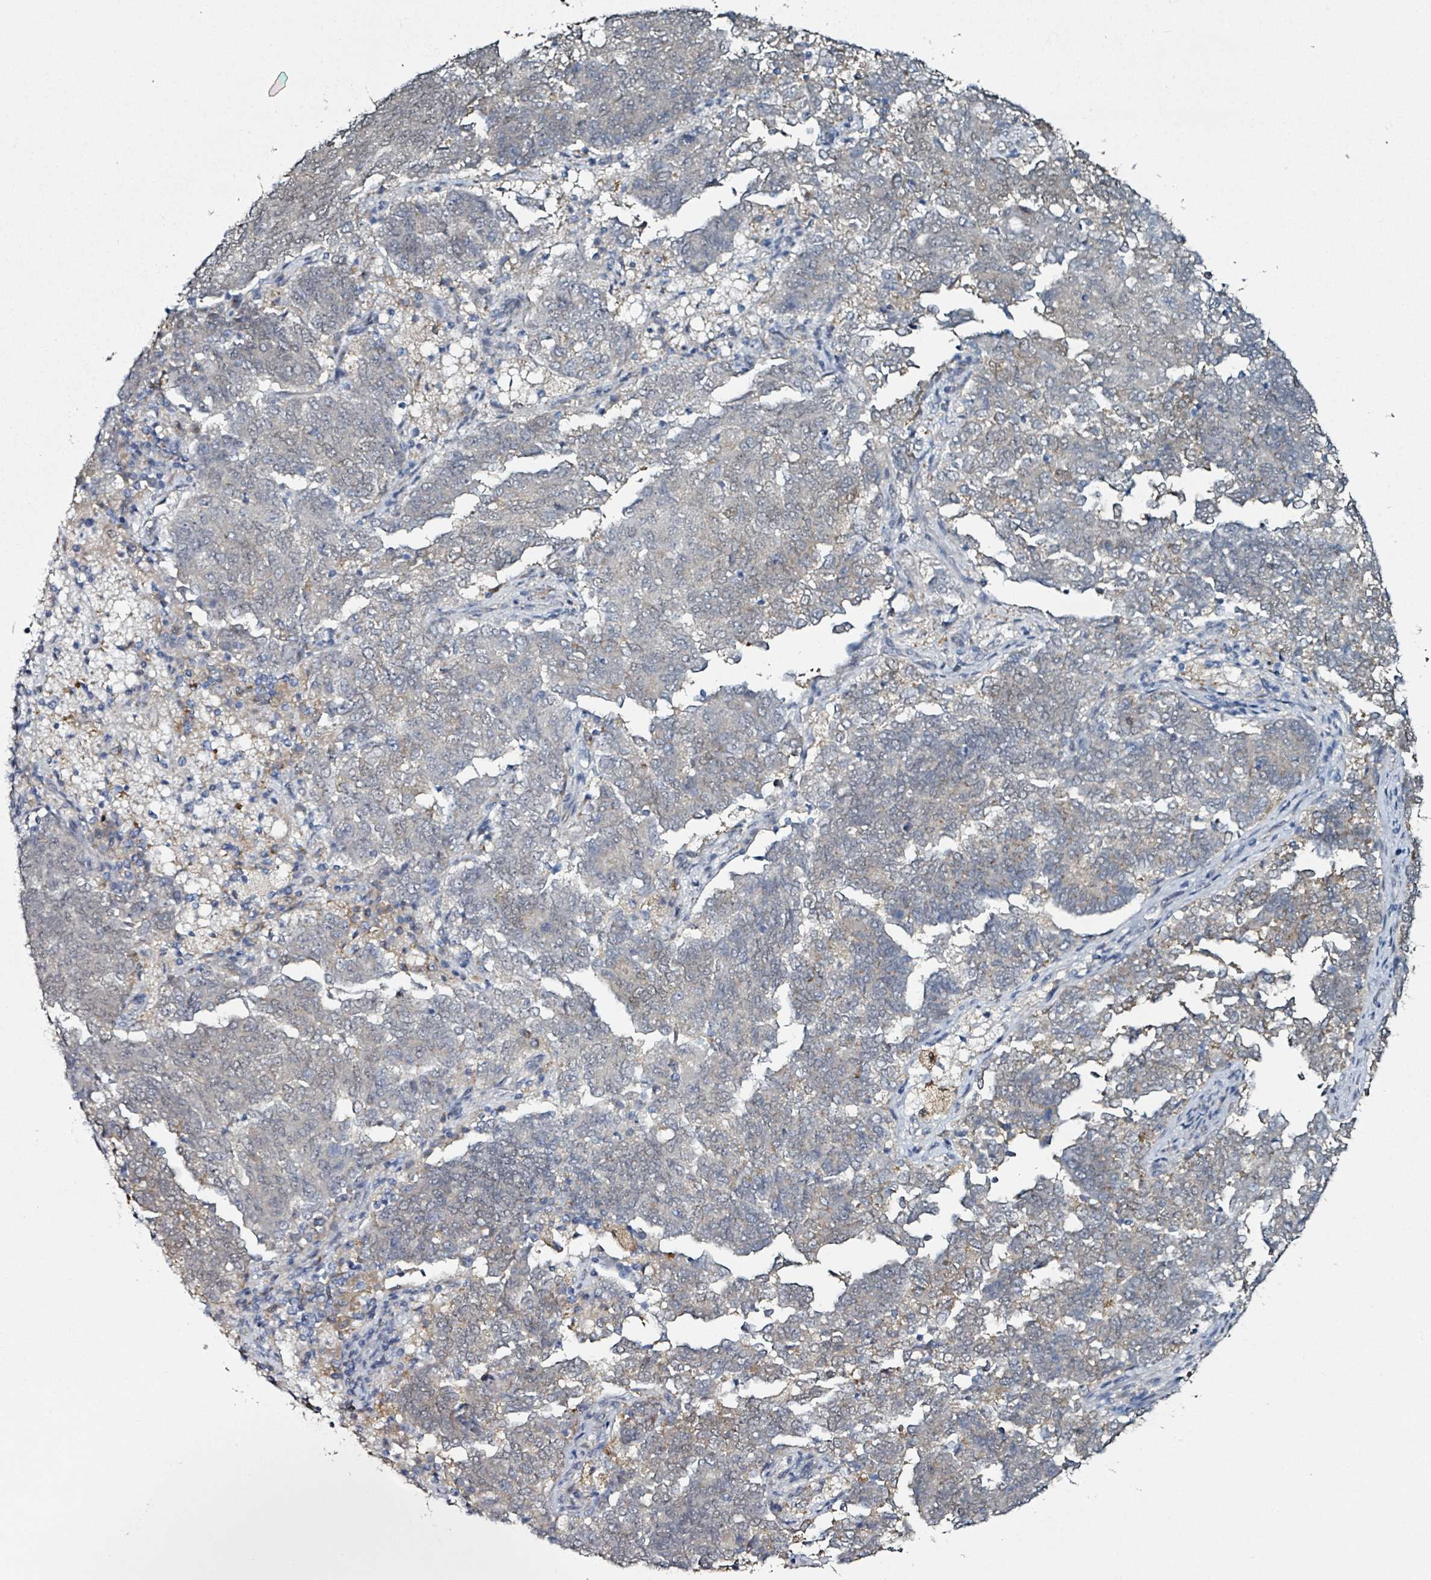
{"staining": {"intensity": "negative", "quantity": "none", "location": "none"}, "tissue": "endometrial cancer", "cell_type": "Tumor cells", "image_type": "cancer", "snomed": [{"axis": "morphology", "description": "Adenocarcinoma, NOS"}, {"axis": "topography", "description": "Endometrium"}], "caption": "High magnification brightfield microscopy of endometrial cancer stained with DAB (brown) and counterstained with hematoxylin (blue): tumor cells show no significant staining. Brightfield microscopy of IHC stained with DAB (brown) and hematoxylin (blue), captured at high magnification.", "gene": "B3GAT3", "patient": {"sex": "female", "age": 80}}